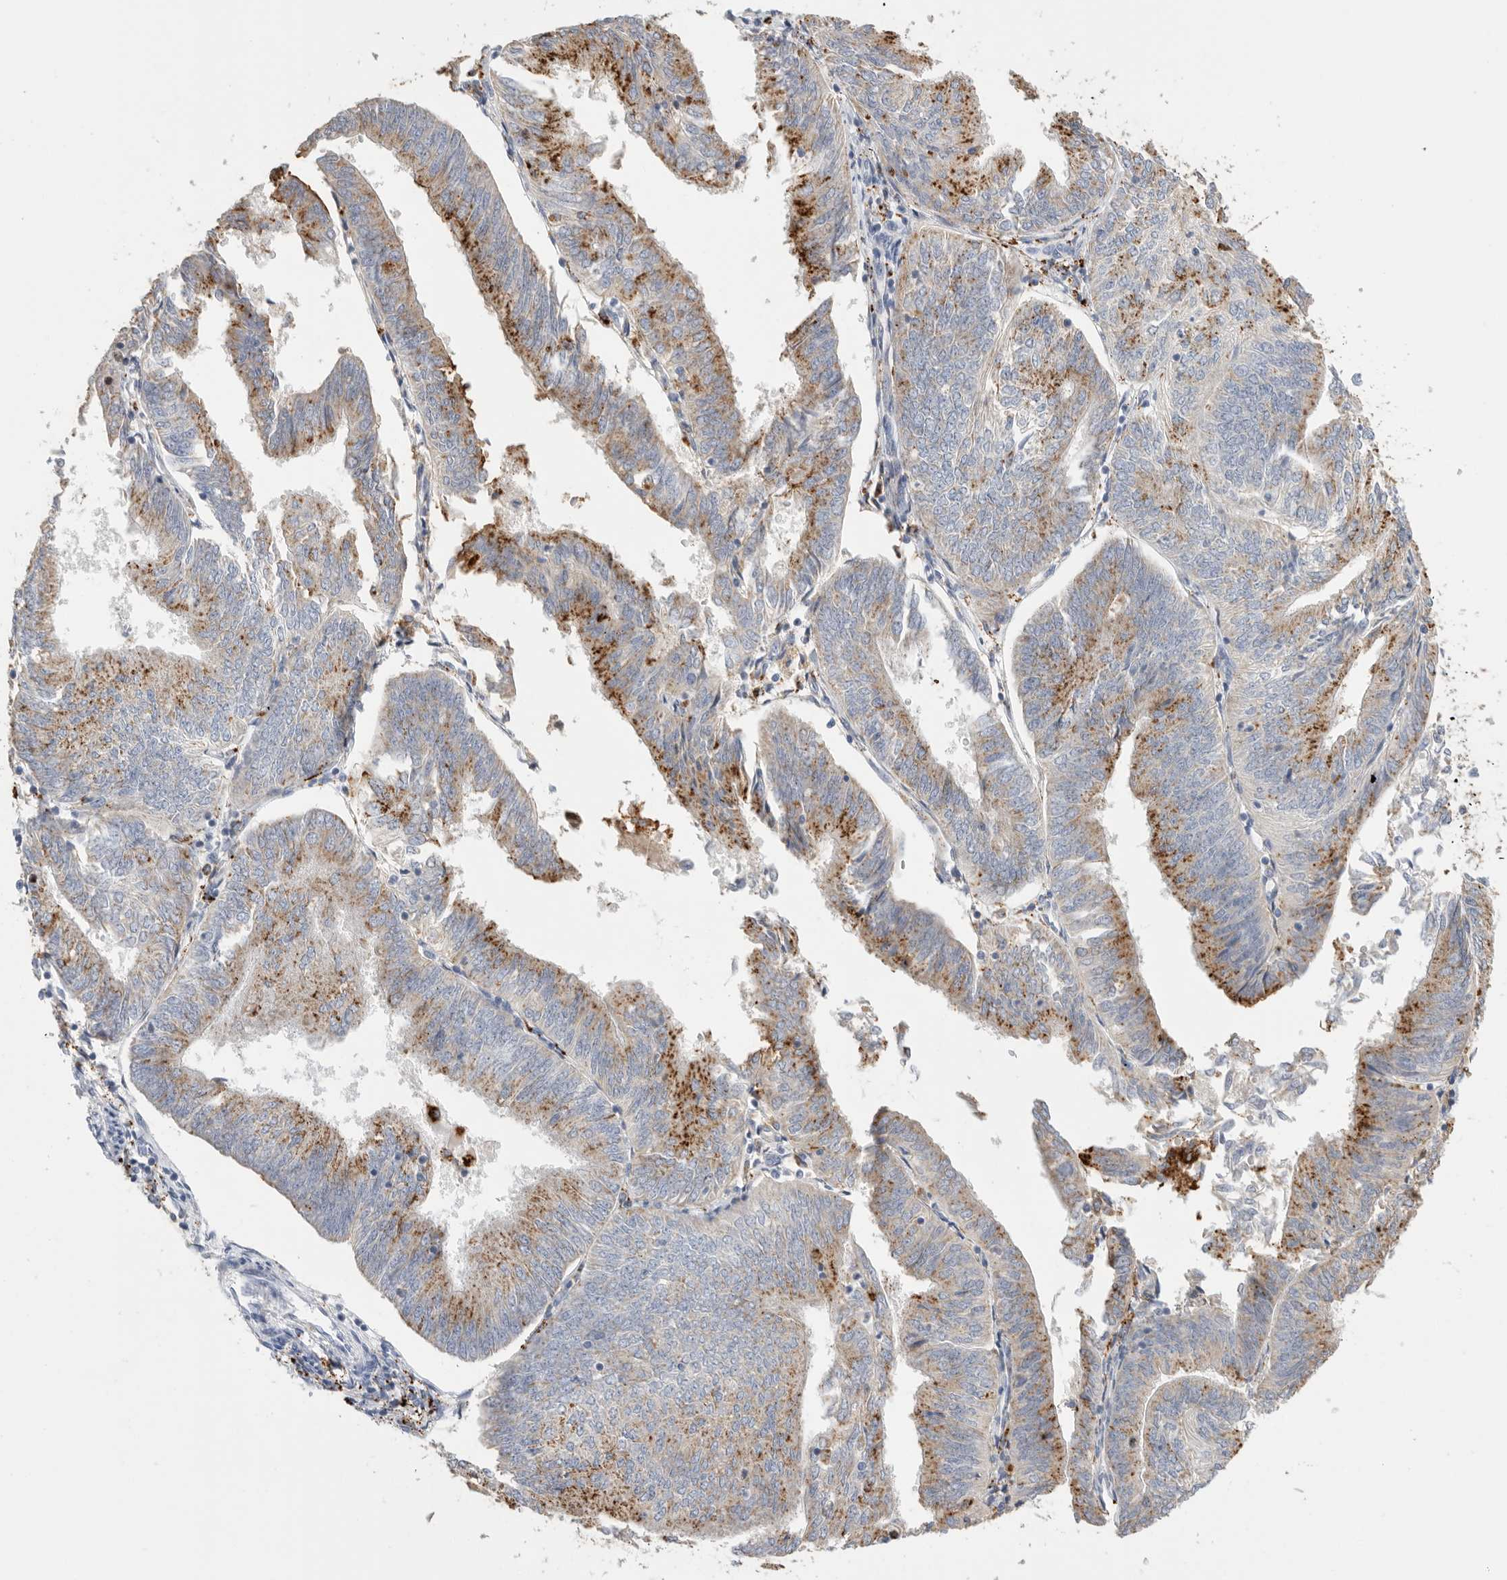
{"staining": {"intensity": "strong", "quantity": "<25%", "location": "cytoplasmic/membranous"}, "tissue": "endometrial cancer", "cell_type": "Tumor cells", "image_type": "cancer", "snomed": [{"axis": "morphology", "description": "Adenocarcinoma, NOS"}, {"axis": "topography", "description": "Endometrium"}], "caption": "IHC (DAB) staining of endometrial cancer demonstrates strong cytoplasmic/membranous protein expression in about <25% of tumor cells.", "gene": "GGH", "patient": {"sex": "female", "age": 58}}